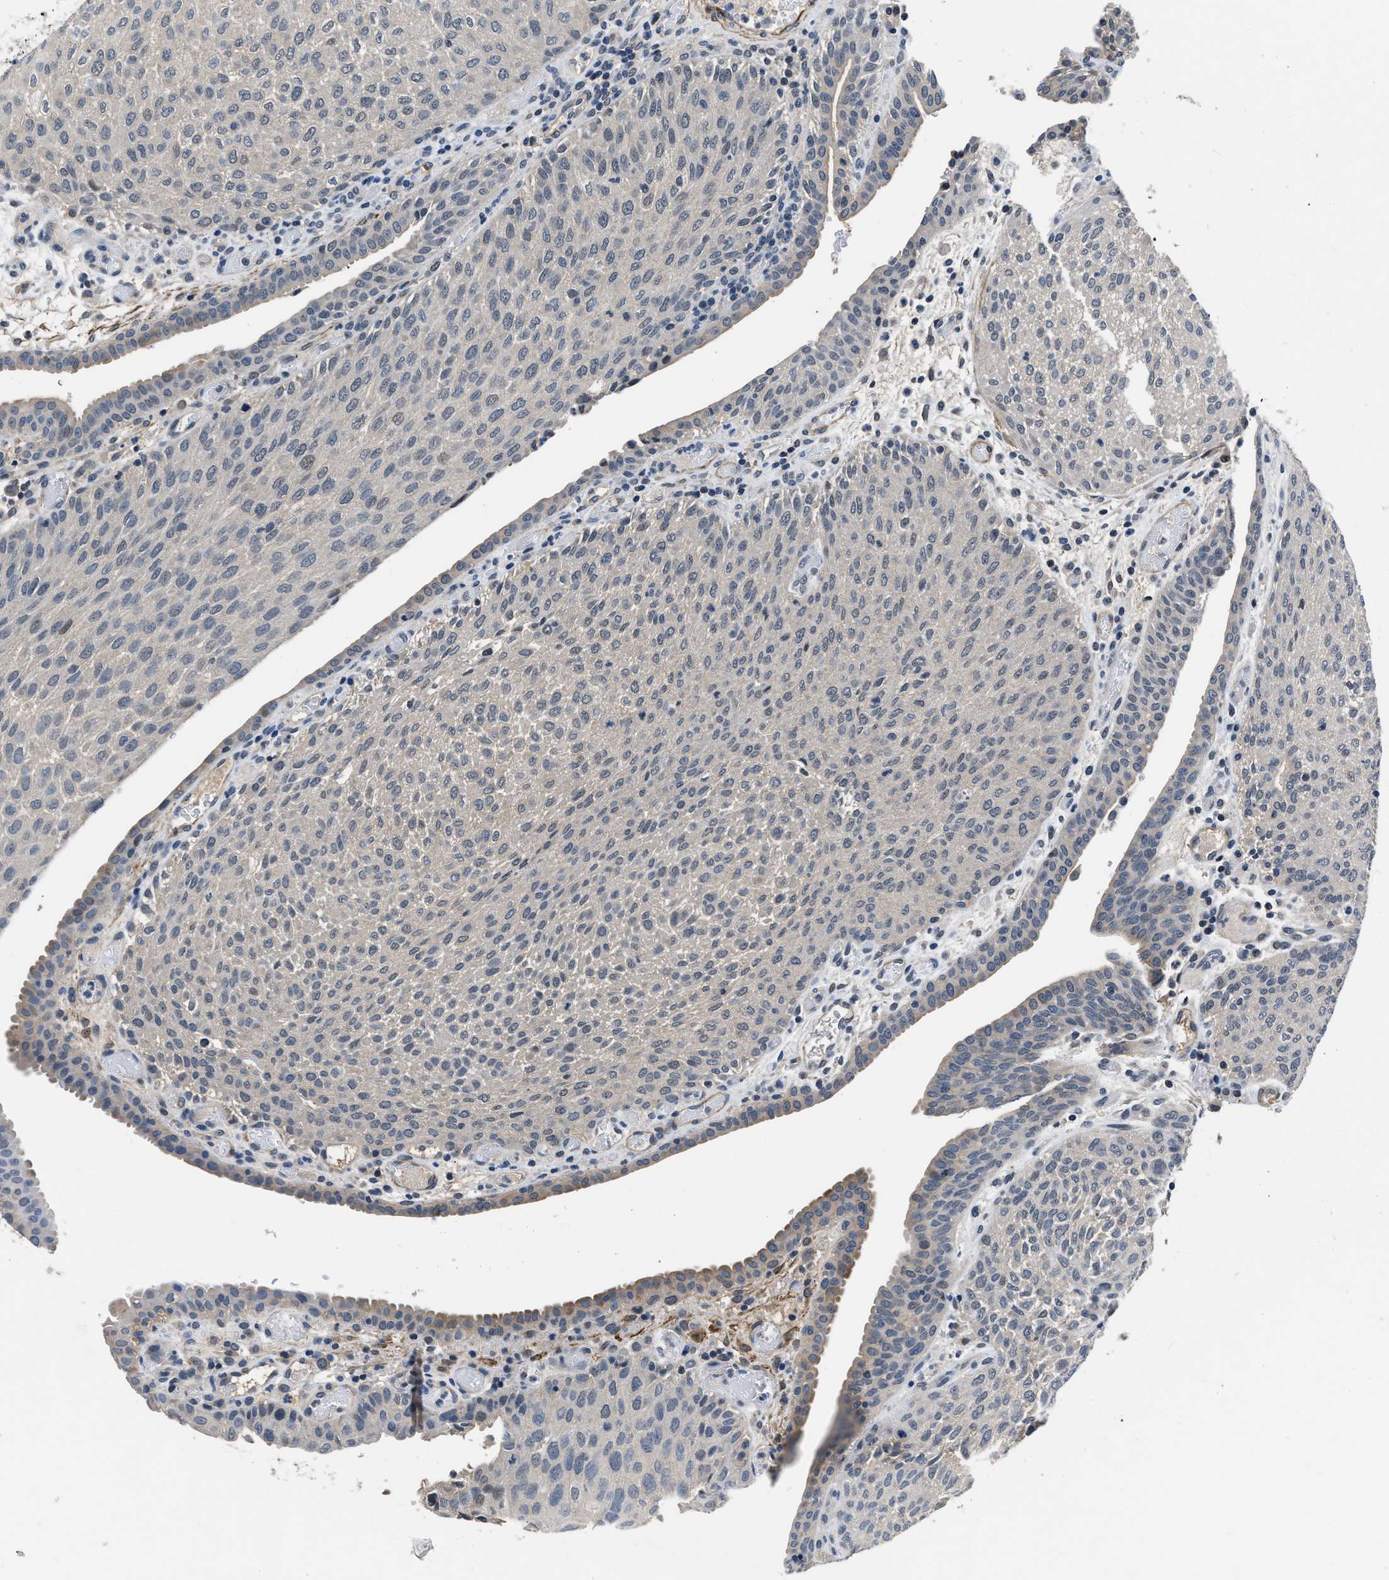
{"staining": {"intensity": "negative", "quantity": "none", "location": "none"}, "tissue": "urothelial cancer", "cell_type": "Tumor cells", "image_type": "cancer", "snomed": [{"axis": "morphology", "description": "Urothelial carcinoma, Low grade"}, {"axis": "morphology", "description": "Urothelial carcinoma, High grade"}, {"axis": "topography", "description": "Urinary bladder"}], "caption": "The immunohistochemistry photomicrograph has no significant staining in tumor cells of urothelial cancer tissue.", "gene": "LANCL2", "patient": {"sex": "male", "age": 35}}